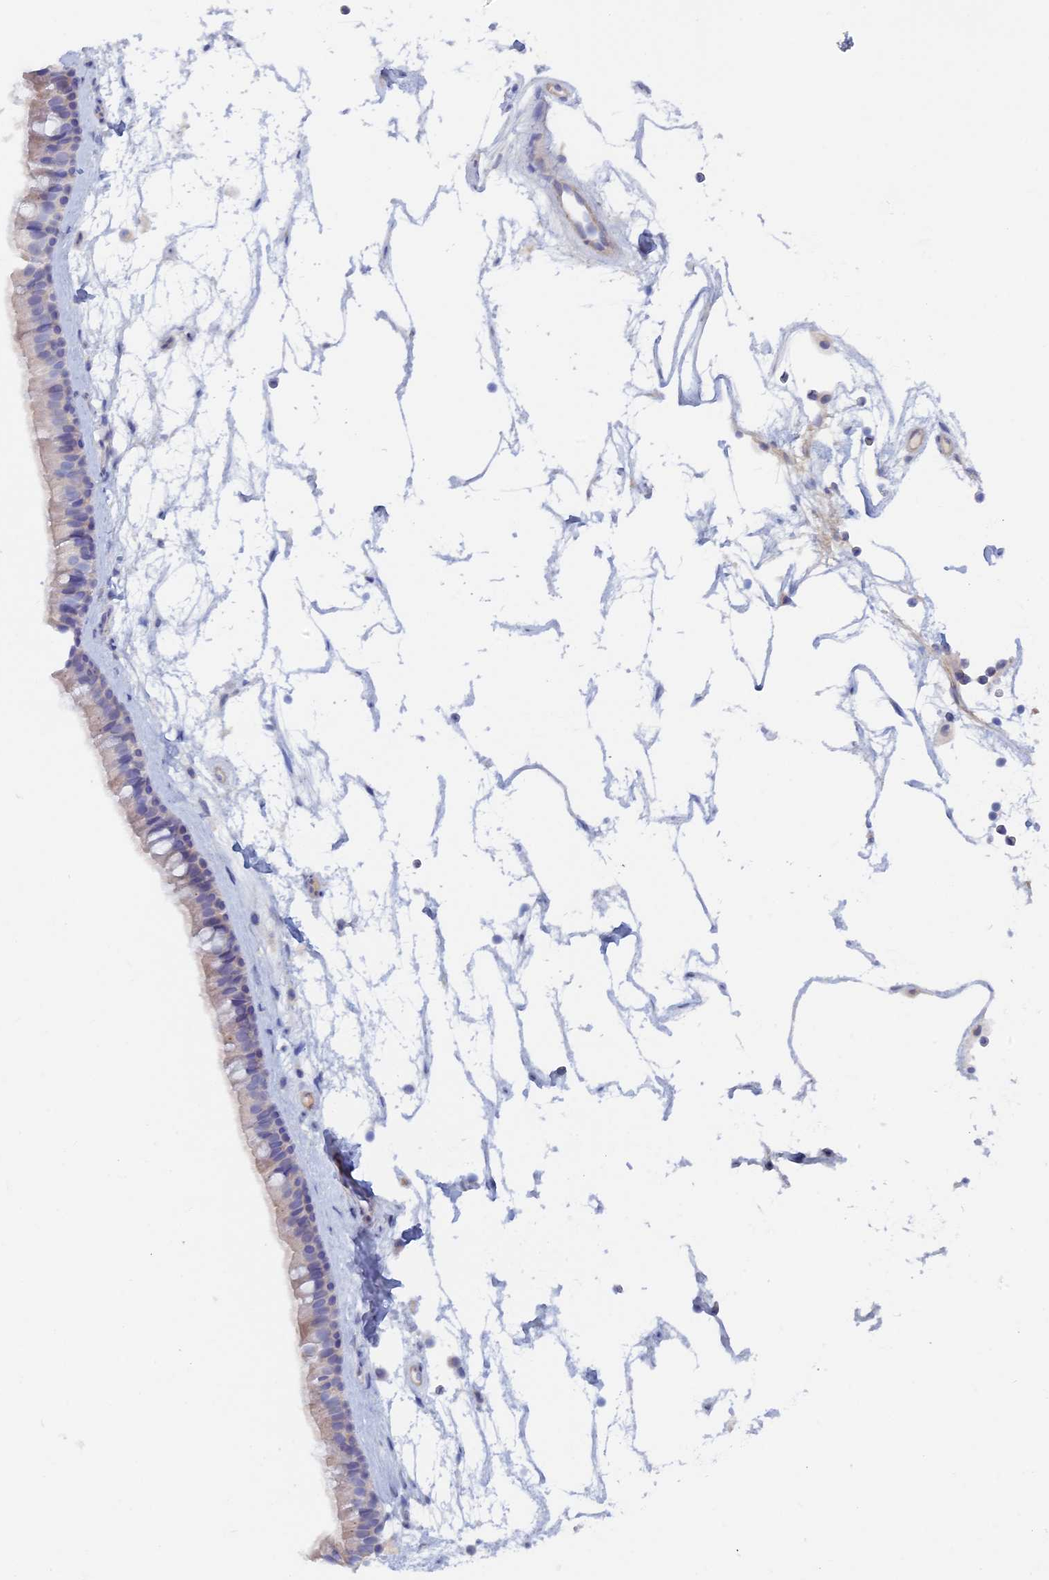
{"staining": {"intensity": "weak", "quantity": "<25%", "location": "cytoplasmic/membranous"}, "tissue": "nasopharynx", "cell_type": "Respiratory epithelial cells", "image_type": "normal", "snomed": [{"axis": "morphology", "description": "Normal tissue, NOS"}, {"axis": "topography", "description": "Nasopharynx"}], "caption": "IHC micrograph of unremarkable nasopharynx: human nasopharynx stained with DAB (3,3'-diaminobenzidine) displays no significant protein expression in respiratory epithelial cells.", "gene": "ELOVL6", "patient": {"sex": "male", "age": 64}}